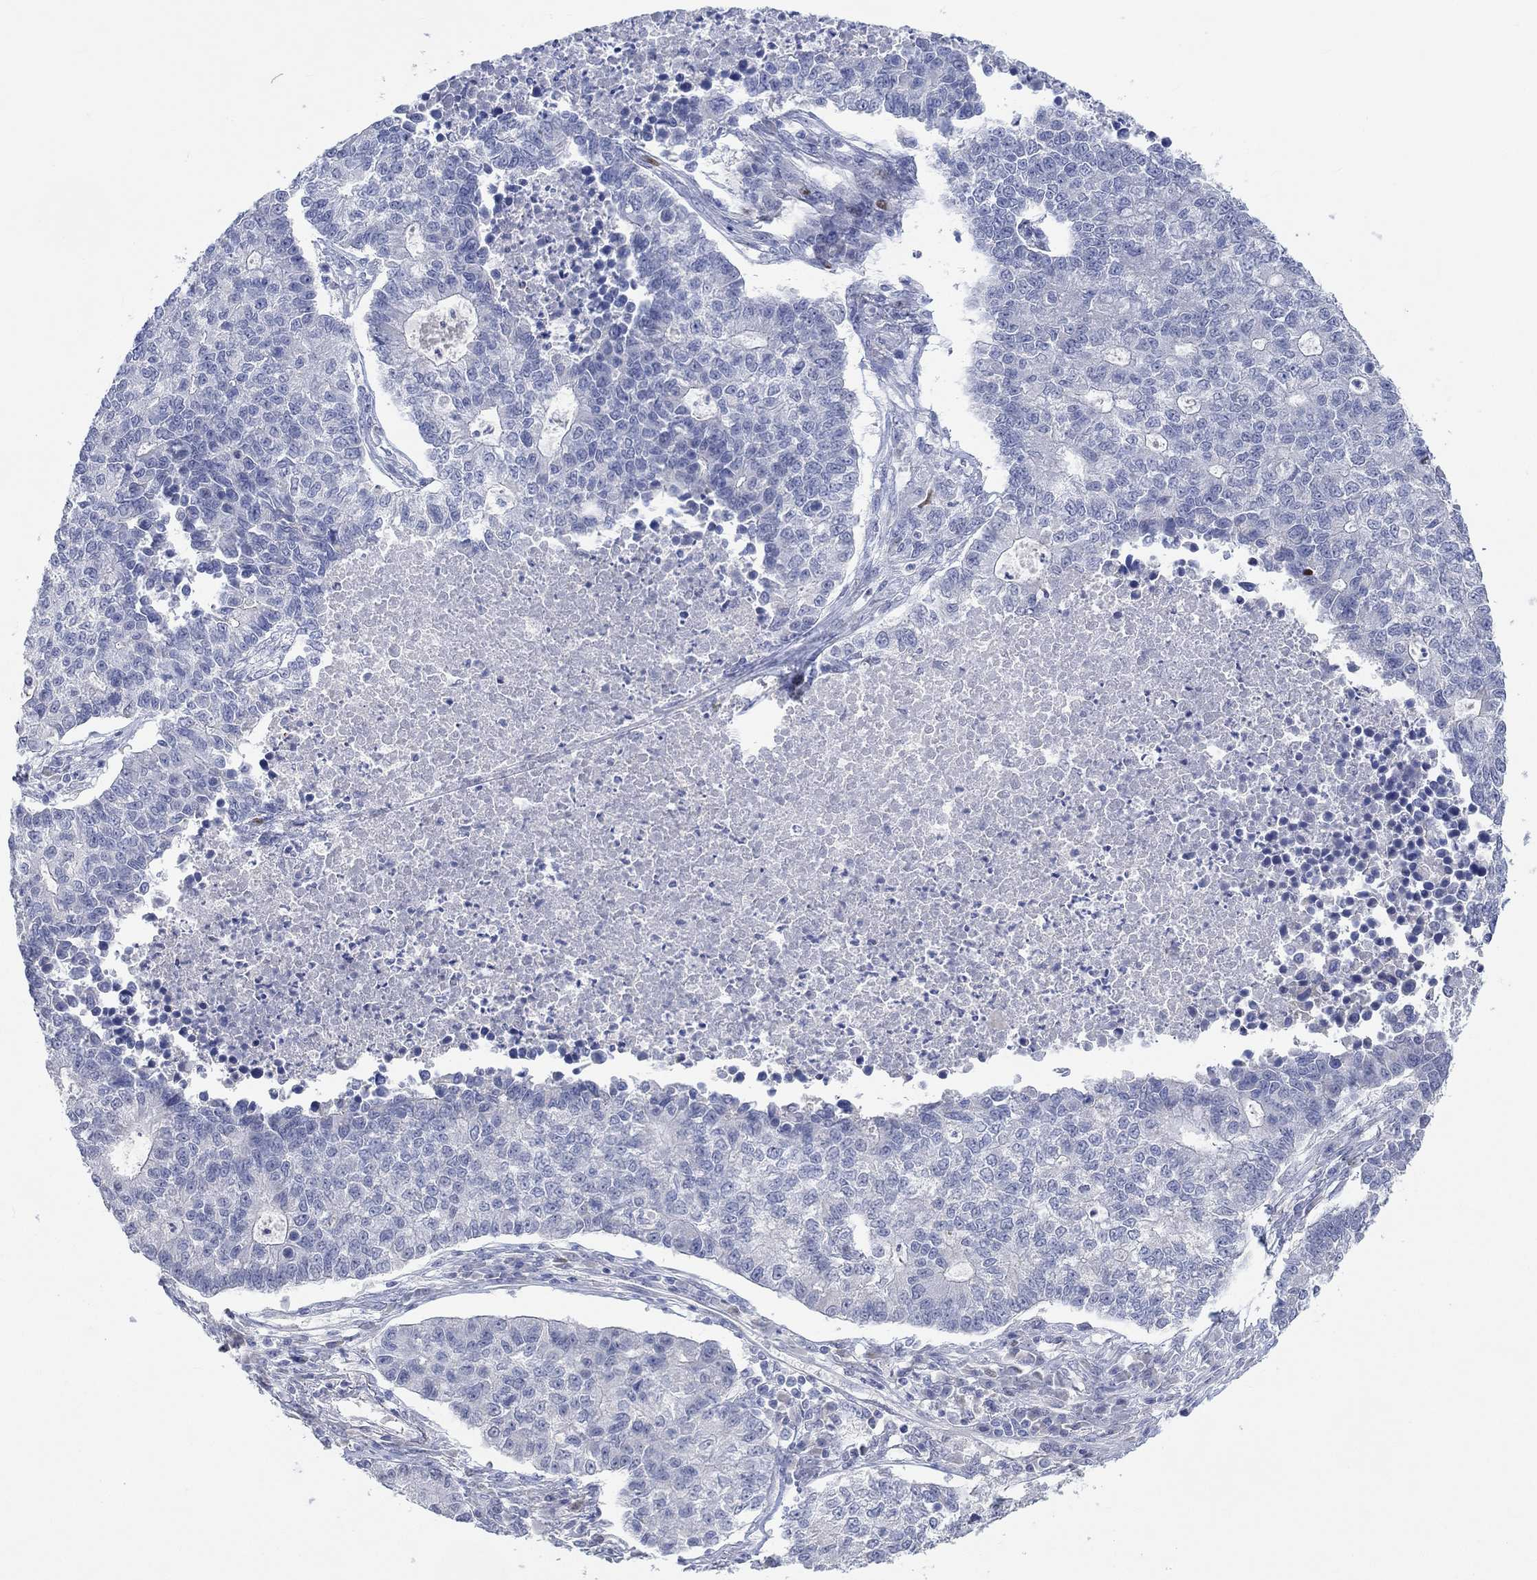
{"staining": {"intensity": "negative", "quantity": "none", "location": "none"}, "tissue": "lung cancer", "cell_type": "Tumor cells", "image_type": "cancer", "snomed": [{"axis": "morphology", "description": "Adenocarcinoma, NOS"}, {"axis": "topography", "description": "Lung"}], "caption": "IHC image of neoplastic tissue: human lung cancer stained with DAB demonstrates no significant protein expression in tumor cells.", "gene": "DLK1", "patient": {"sex": "male", "age": 57}}